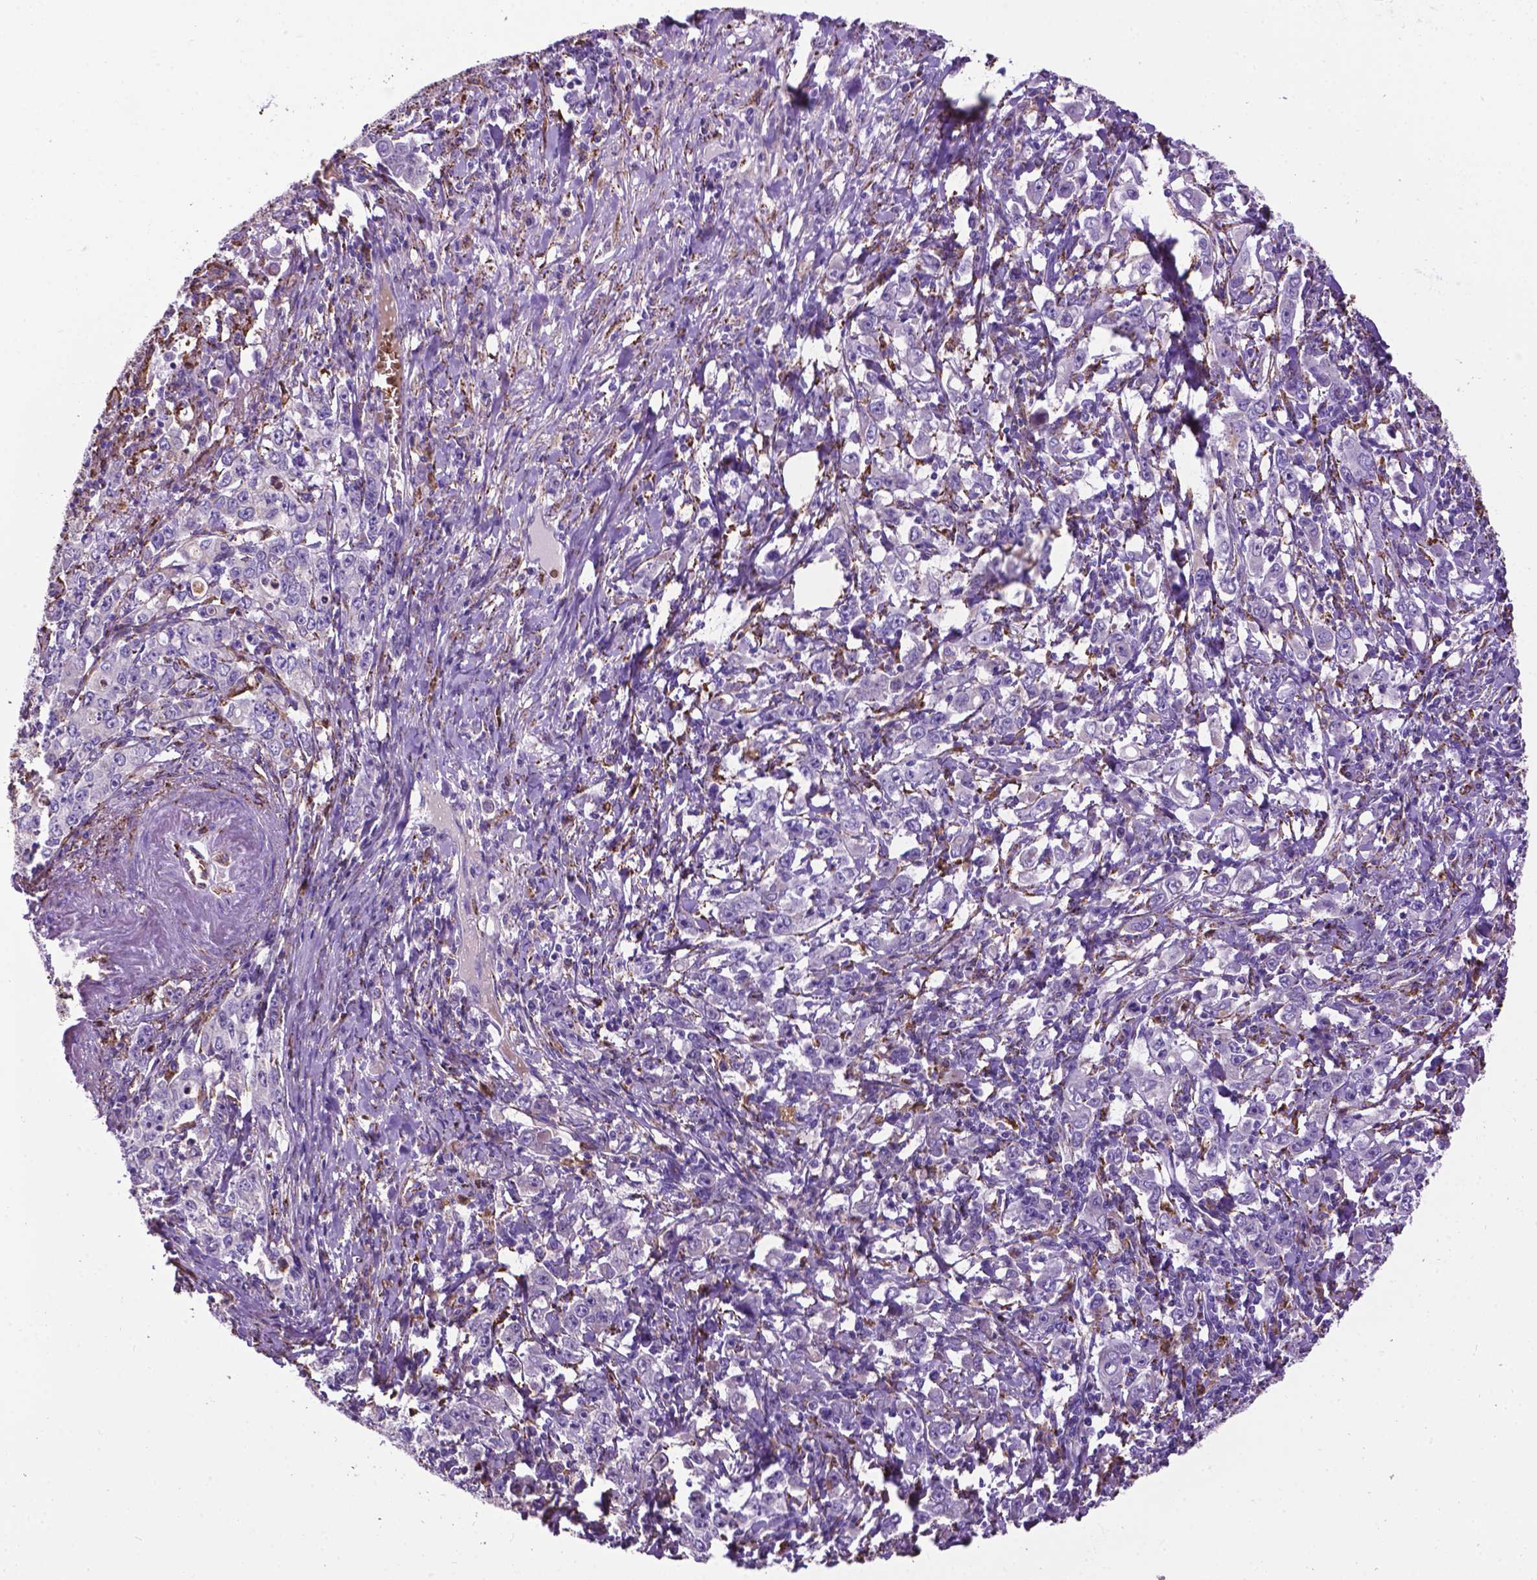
{"staining": {"intensity": "negative", "quantity": "none", "location": "none"}, "tissue": "stomach cancer", "cell_type": "Tumor cells", "image_type": "cancer", "snomed": [{"axis": "morphology", "description": "Adenocarcinoma, NOS"}, {"axis": "topography", "description": "Stomach, lower"}], "caption": "Stomach cancer was stained to show a protein in brown. There is no significant staining in tumor cells.", "gene": "TMEM132E", "patient": {"sex": "female", "age": 72}}